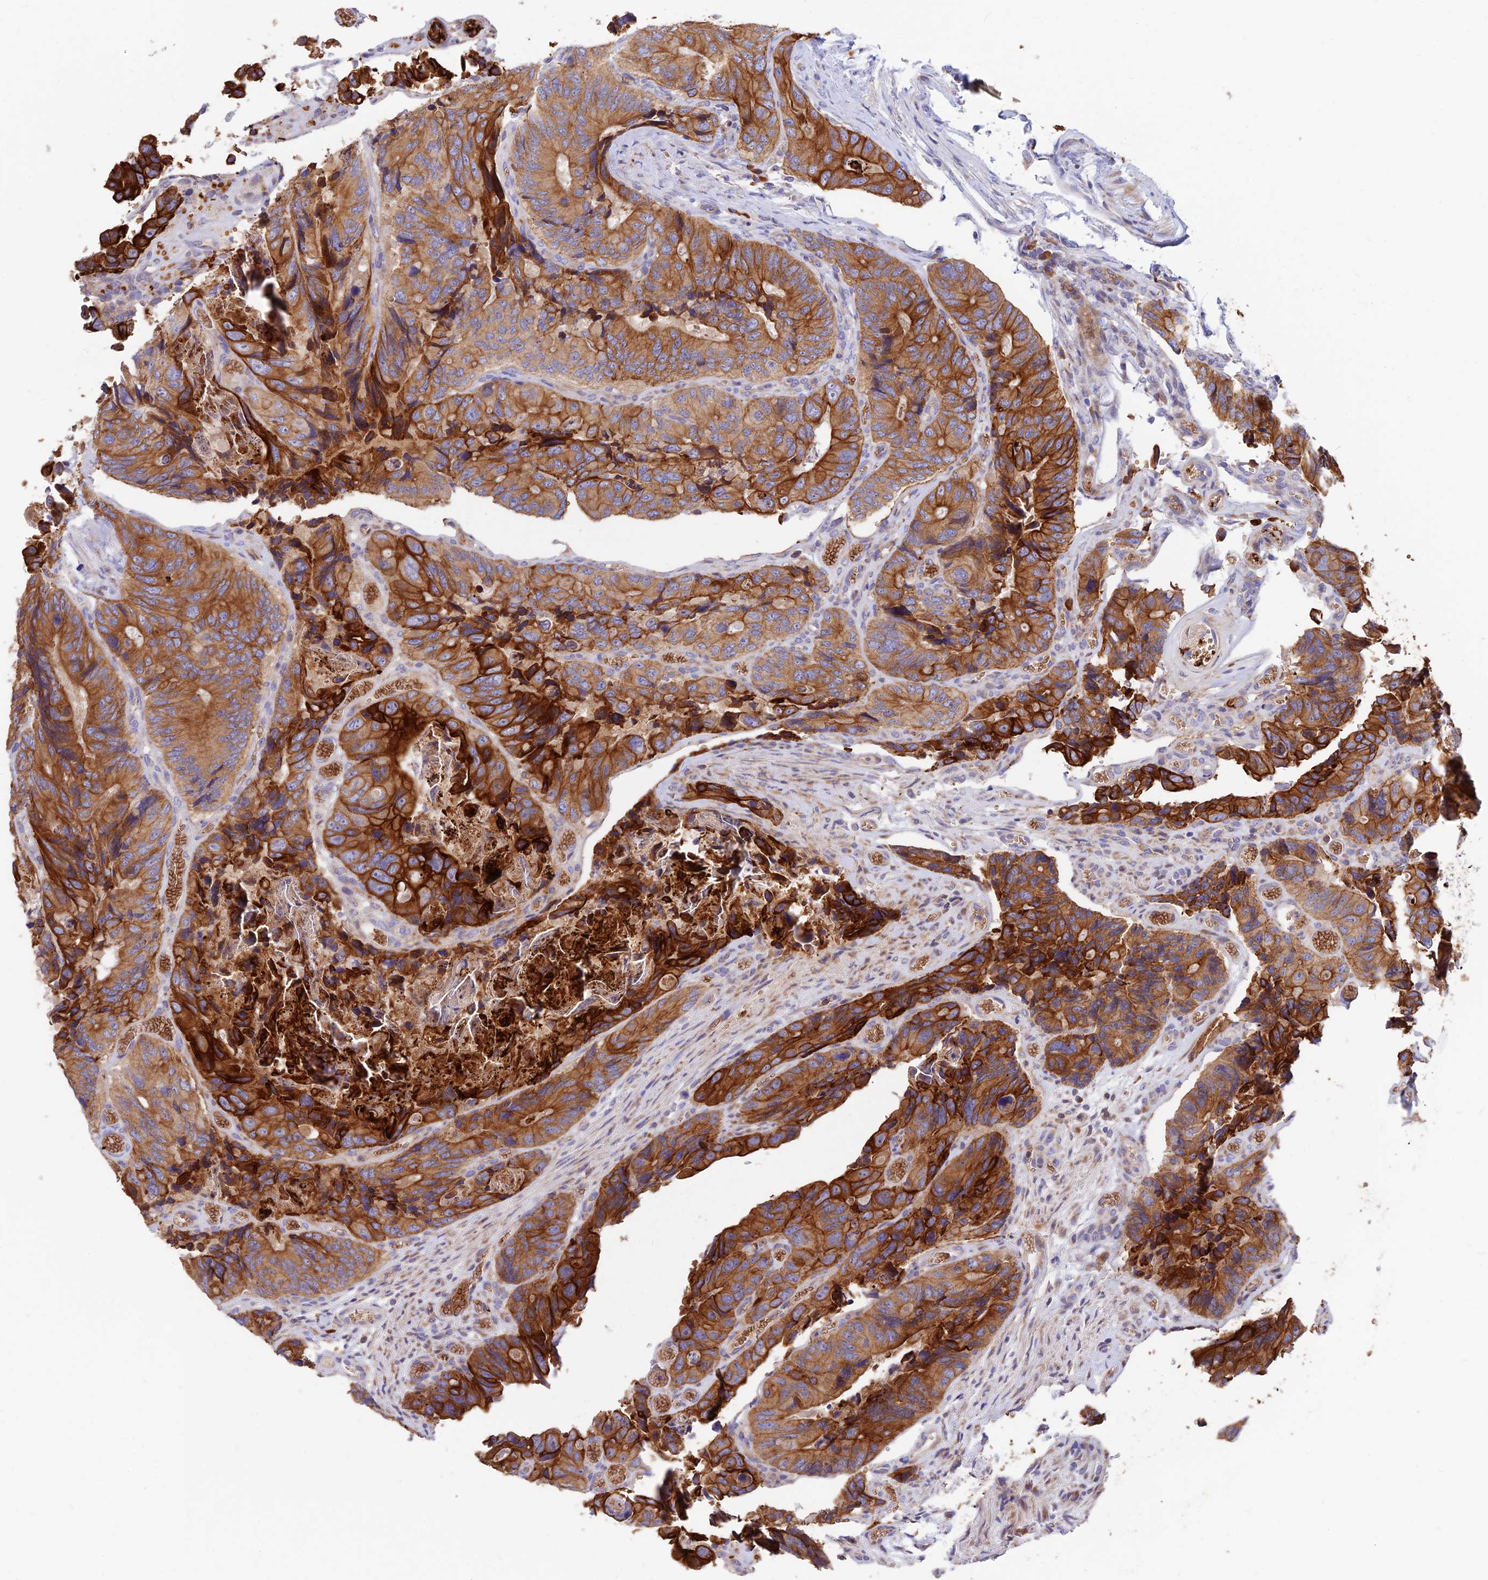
{"staining": {"intensity": "strong", "quantity": ">75%", "location": "cytoplasmic/membranous"}, "tissue": "colorectal cancer", "cell_type": "Tumor cells", "image_type": "cancer", "snomed": [{"axis": "morphology", "description": "Adenocarcinoma, NOS"}, {"axis": "topography", "description": "Colon"}], "caption": "There is high levels of strong cytoplasmic/membranous staining in tumor cells of colorectal adenocarcinoma, as demonstrated by immunohistochemical staining (brown color).", "gene": "DENND2D", "patient": {"sex": "male", "age": 84}}